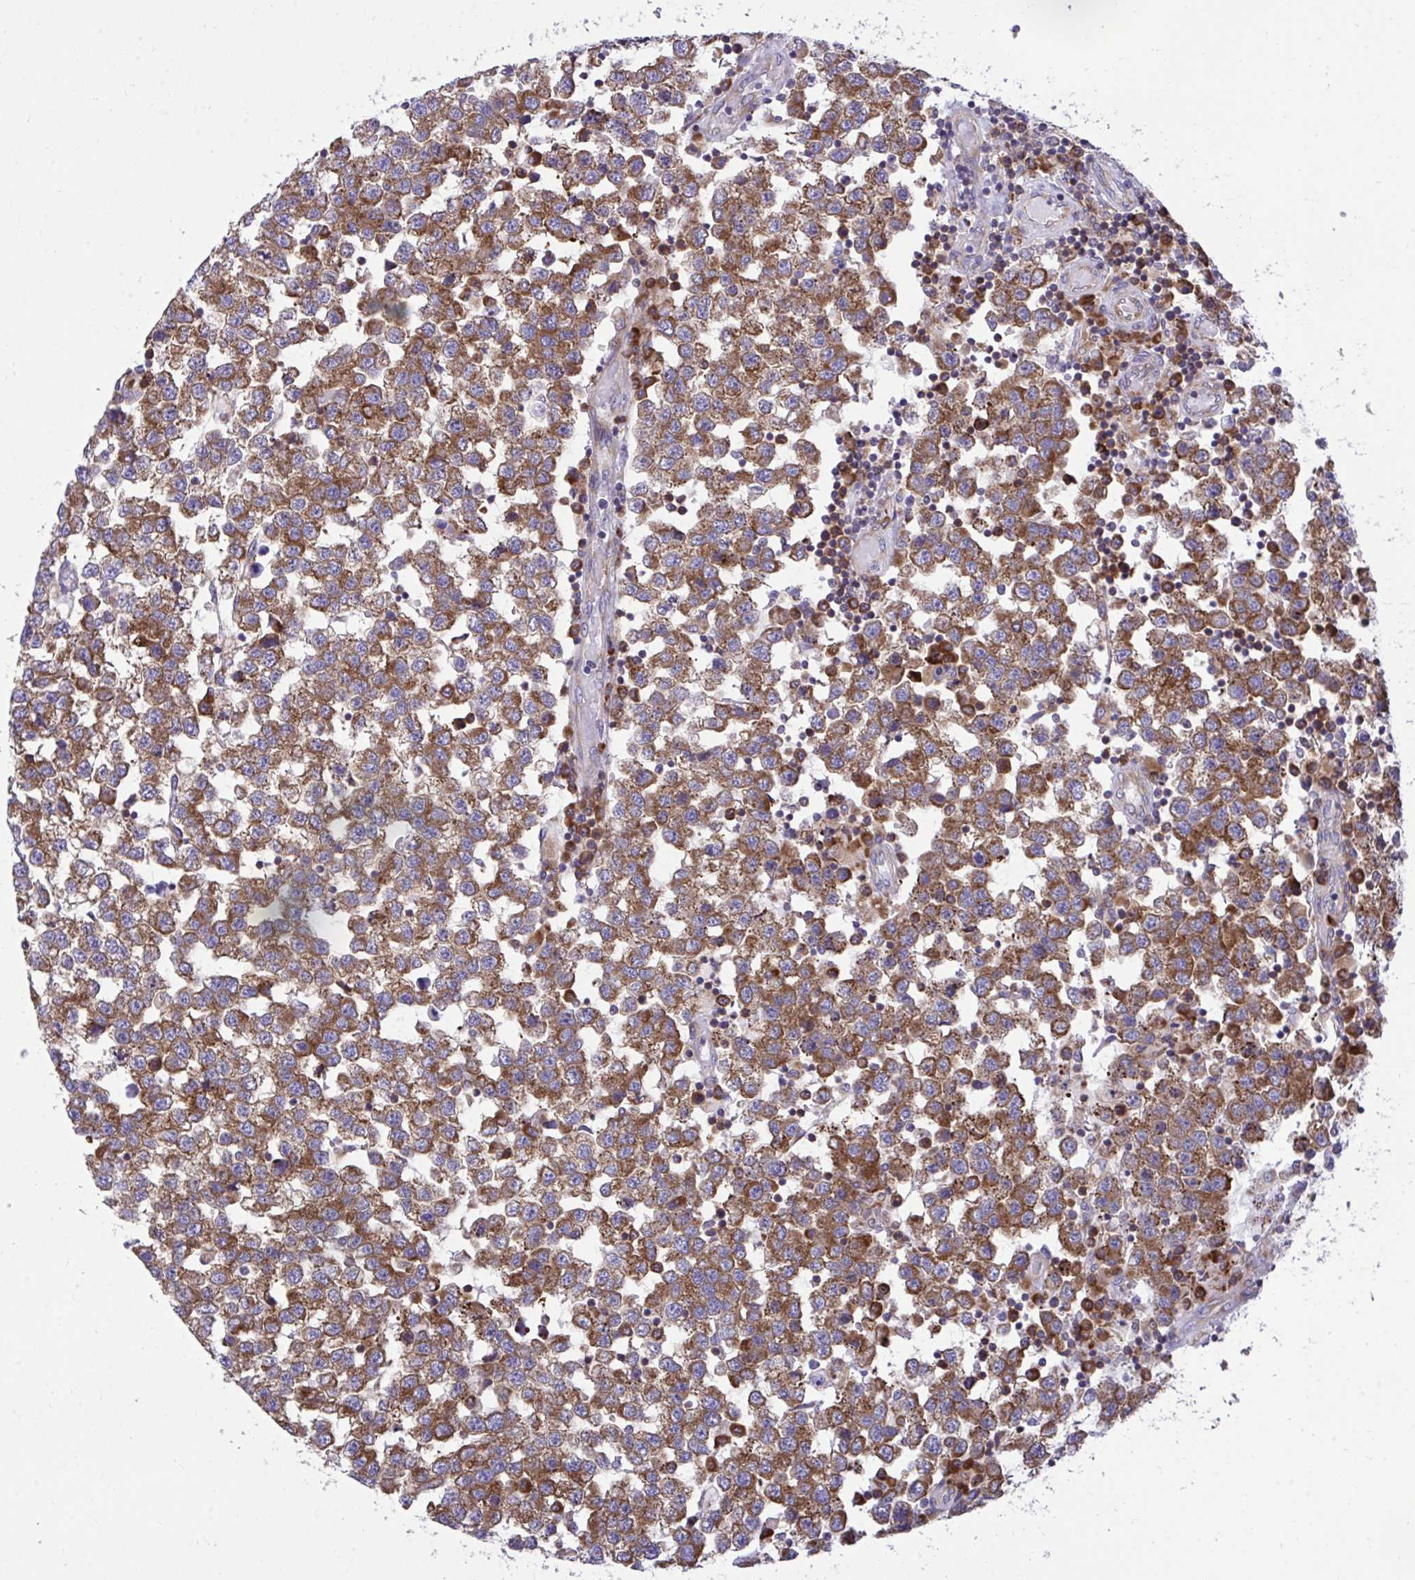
{"staining": {"intensity": "strong", "quantity": ">75%", "location": "cytoplasmic/membranous"}, "tissue": "testis cancer", "cell_type": "Tumor cells", "image_type": "cancer", "snomed": [{"axis": "morphology", "description": "Seminoma, NOS"}, {"axis": "topography", "description": "Testis"}], "caption": "Testis cancer stained for a protein exhibits strong cytoplasmic/membranous positivity in tumor cells. (Stains: DAB in brown, nuclei in blue, Microscopy: brightfield microscopy at high magnification).", "gene": "RPS15", "patient": {"sex": "male", "age": 34}}